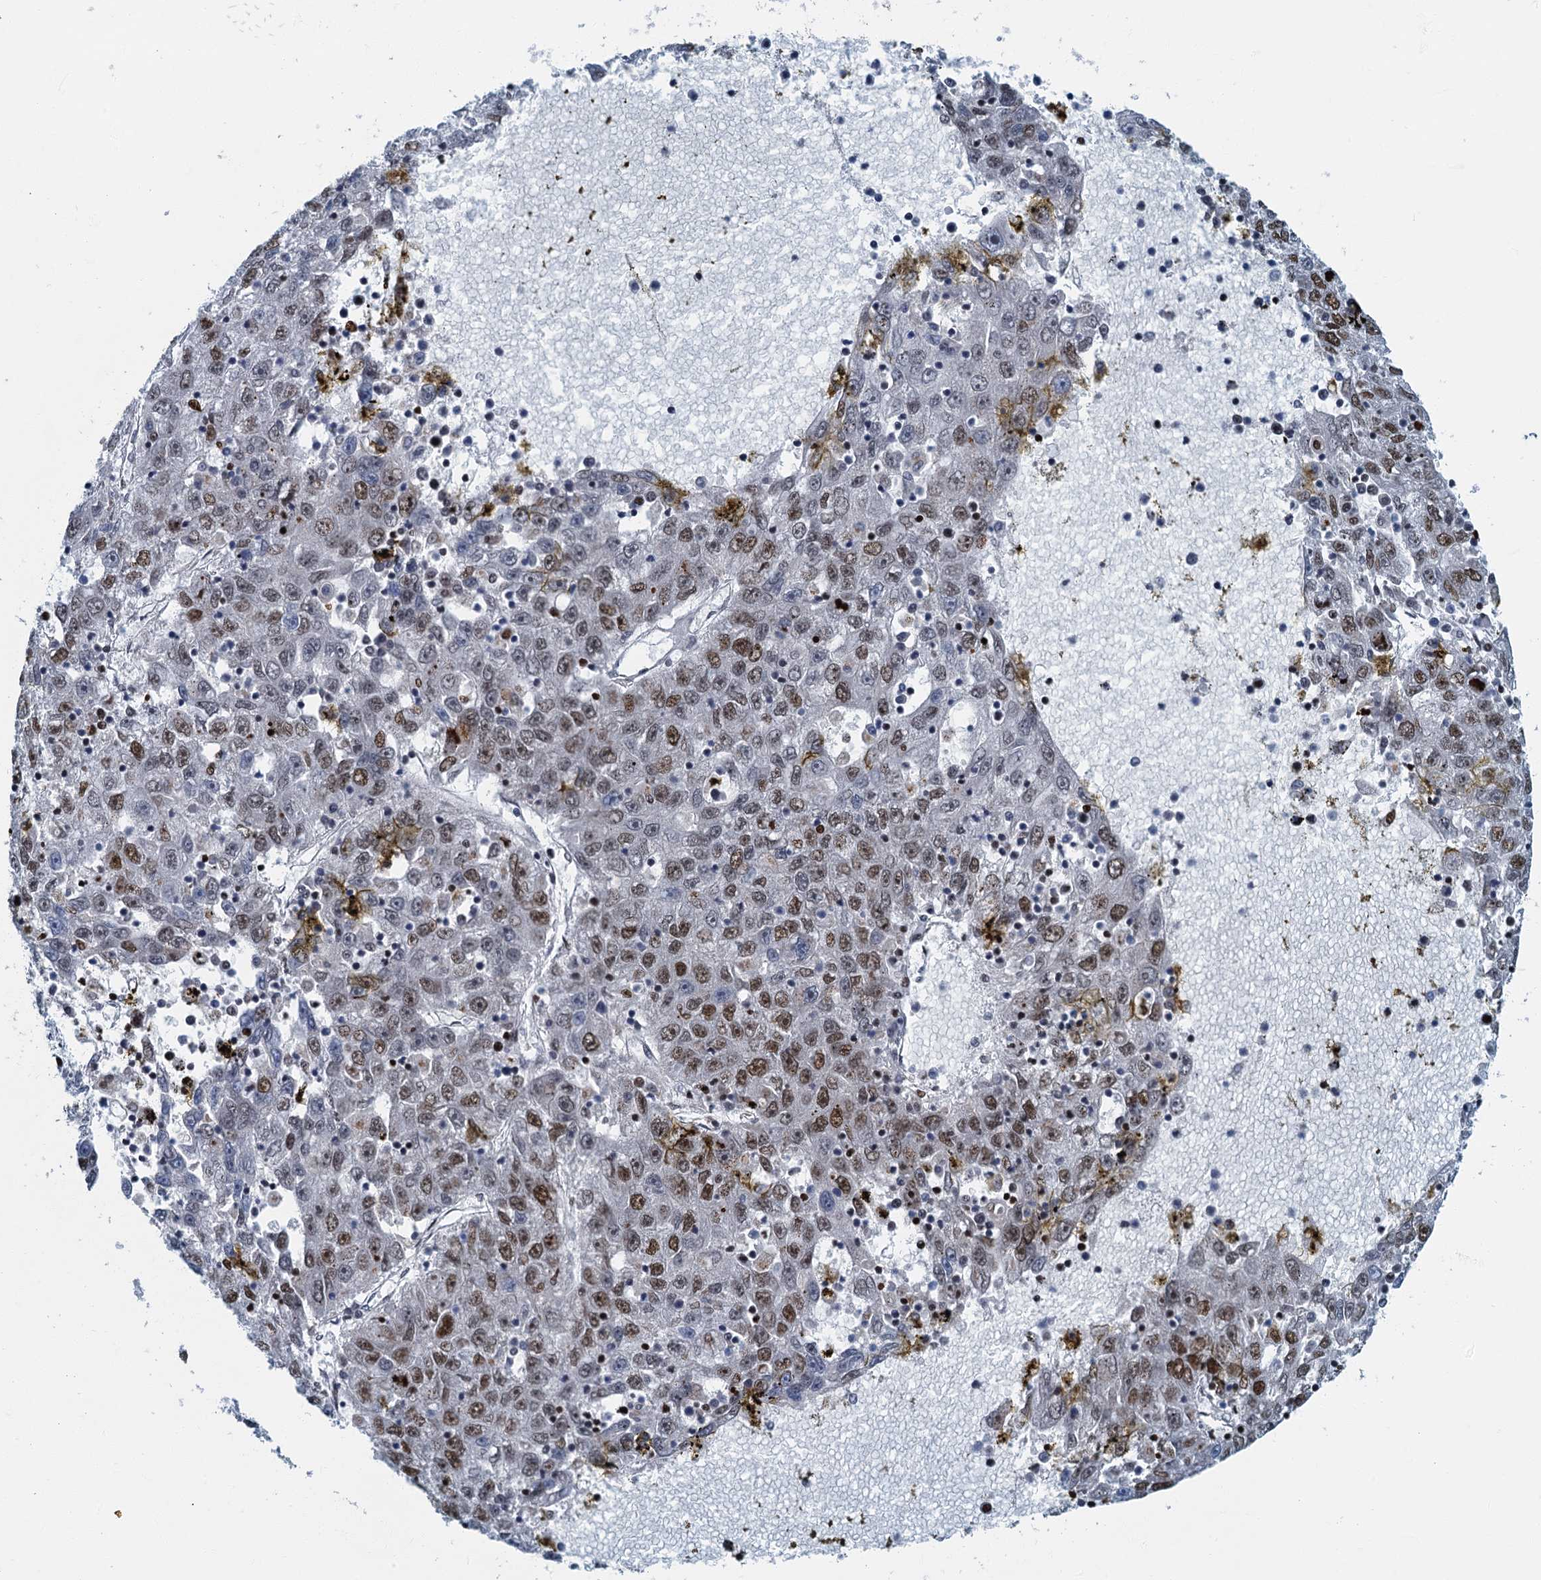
{"staining": {"intensity": "moderate", "quantity": "<25%", "location": "nuclear"}, "tissue": "liver cancer", "cell_type": "Tumor cells", "image_type": "cancer", "snomed": [{"axis": "morphology", "description": "Carcinoma, Hepatocellular, NOS"}, {"axis": "topography", "description": "Liver"}], "caption": "Immunohistochemistry image of neoplastic tissue: human liver cancer (hepatocellular carcinoma) stained using IHC shows low levels of moderate protein expression localized specifically in the nuclear of tumor cells, appearing as a nuclear brown color.", "gene": "LYPD3", "patient": {"sex": "male", "age": 49}}